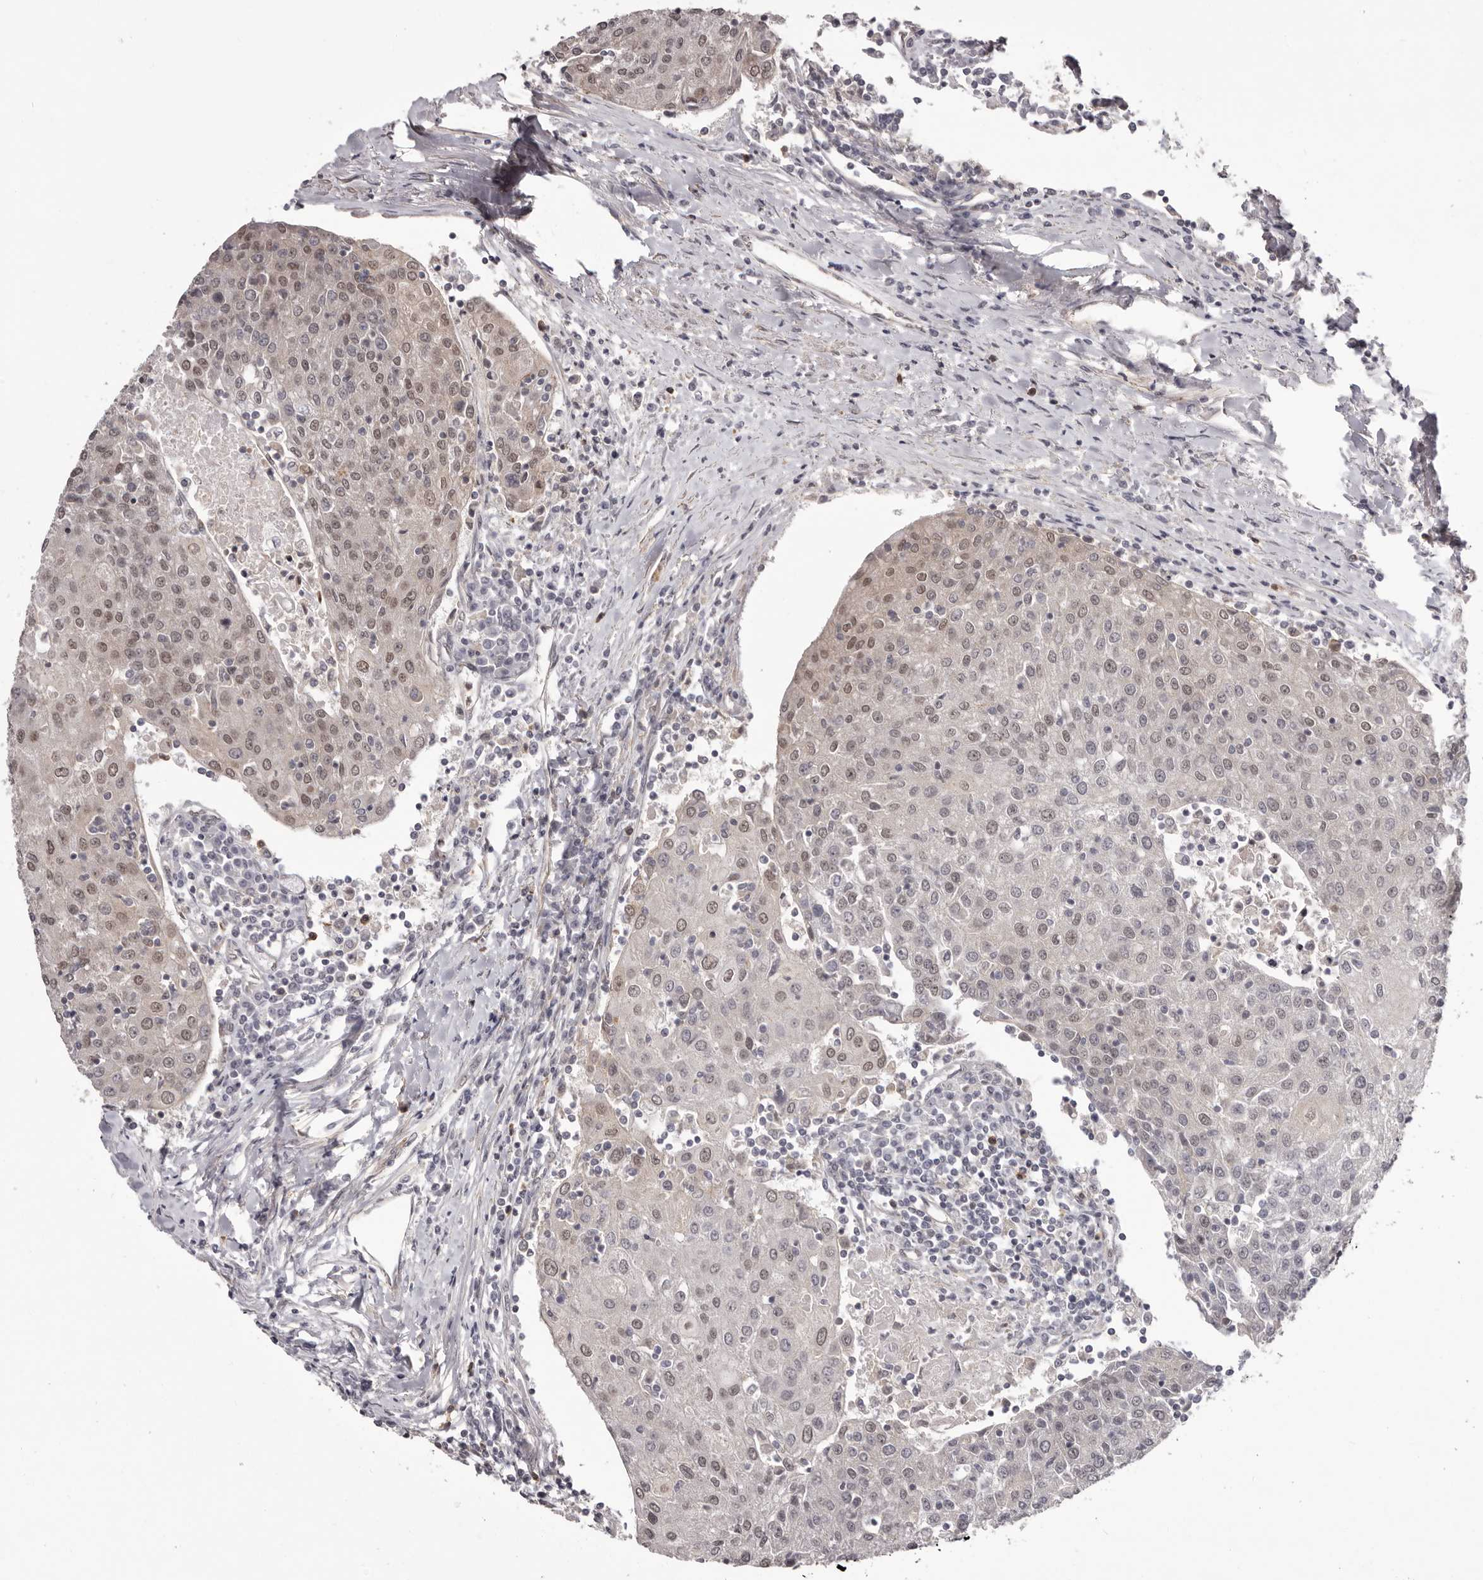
{"staining": {"intensity": "weak", "quantity": "25%-75%", "location": "nuclear"}, "tissue": "urothelial cancer", "cell_type": "Tumor cells", "image_type": "cancer", "snomed": [{"axis": "morphology", "description": "Urothelial carcinoma, High grade"}, {"axis": "topography", "description": "Urinary bladder"}], "caption": "This is a micrograph of immunohistochemistry staining of urothelial carcinoma (high-grade), which shows weak expression in the nuclear of tumor cells.", "gene": "RNF2", "patient": {"sex": "female", "age": 85}}